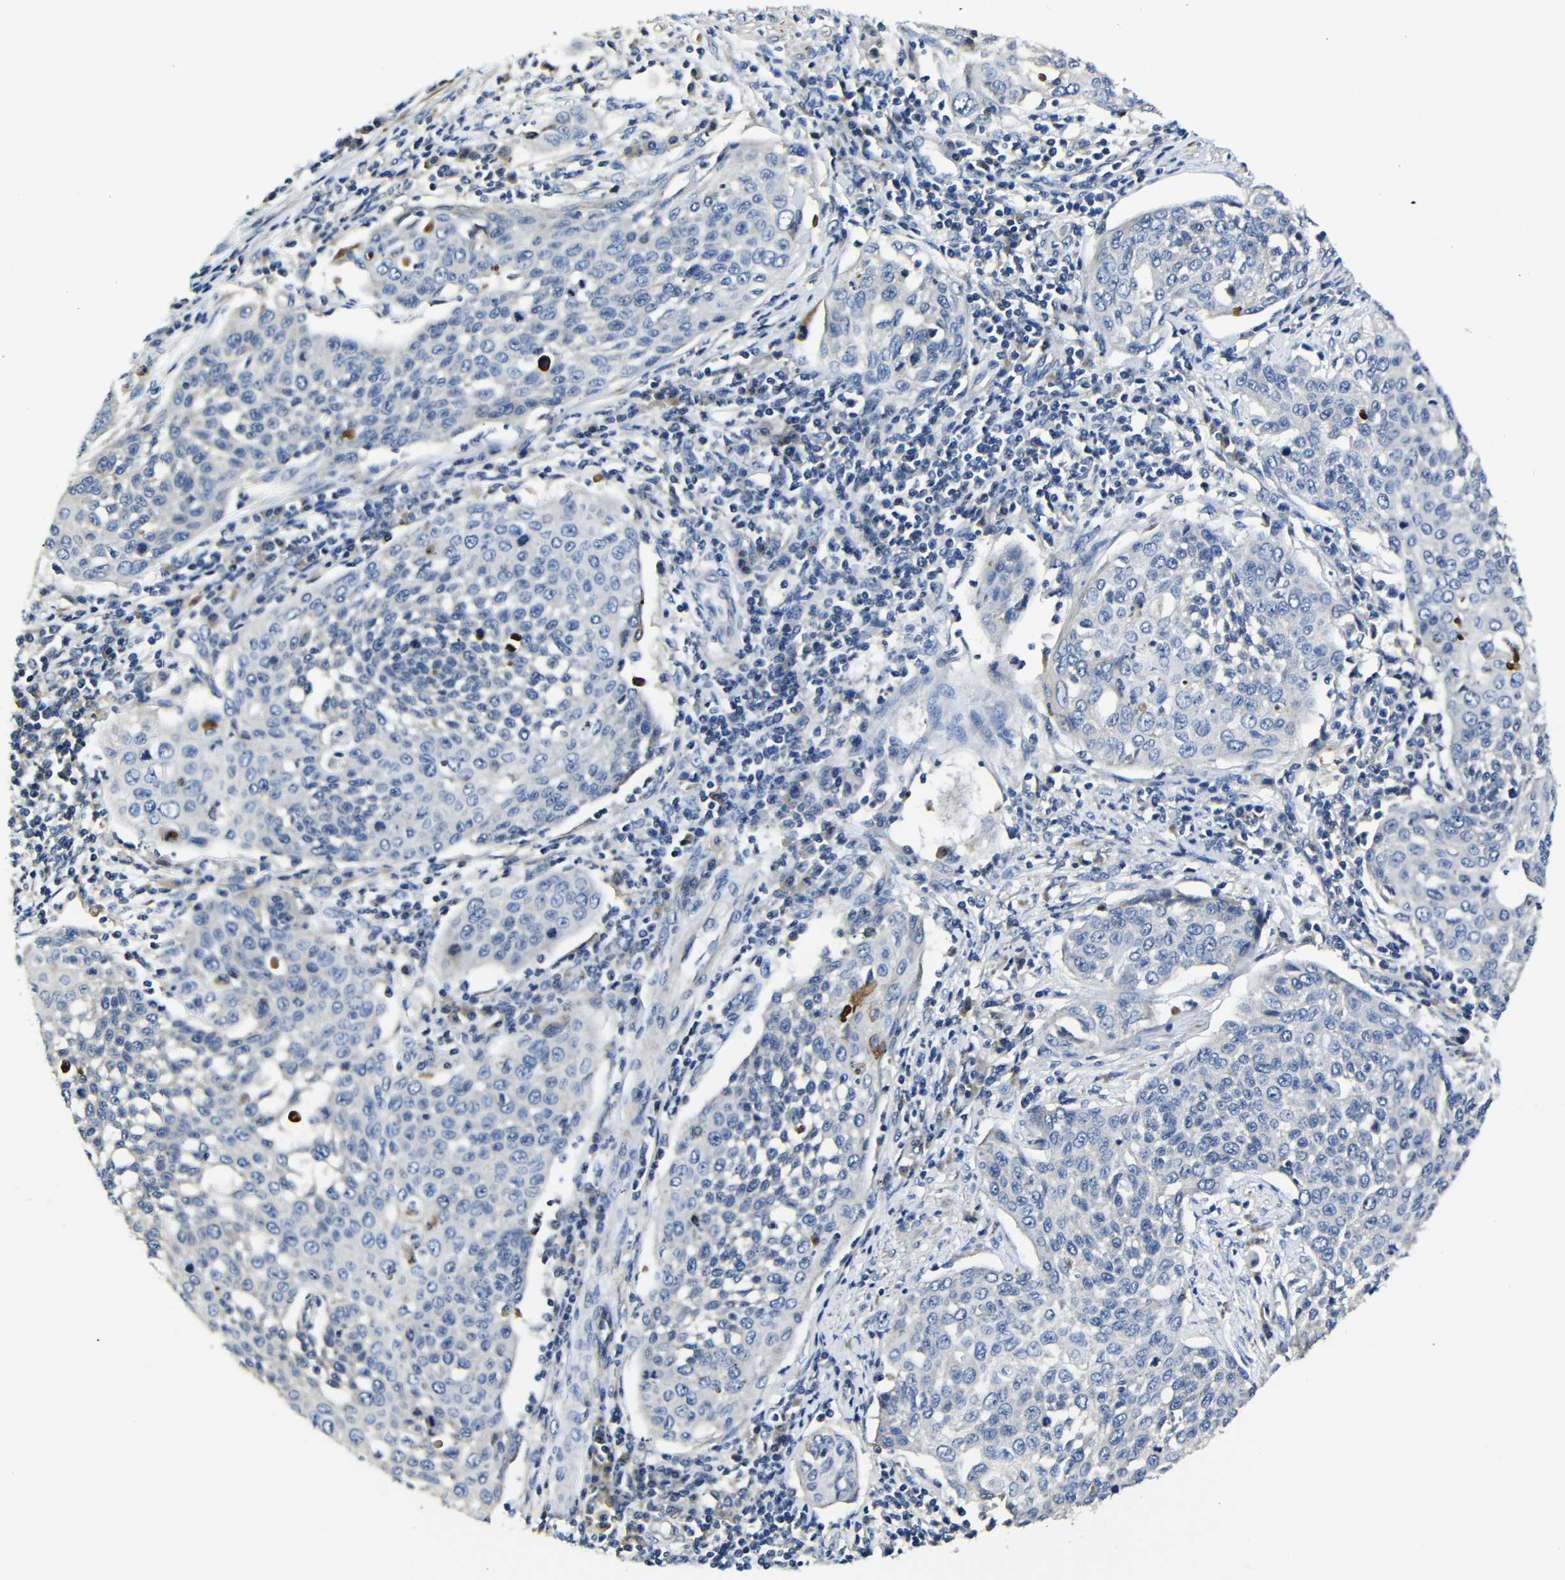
{"staining": {"intensity": "negative", "quantity": "none", "location": "none"}, "tissue": "cervical cancer", "cell_type": "Tumor cells", "image_type": "cancer", "snomed": [{"axis": "morphology", "description": "Squamous cell carcinoma, NOS"}, {"axis": "topography", "description": "Cervix"}], "caption": "The histopathology image shows no significant expression in tumor cells of squamous cell carcinoma (cervical).", "gene": "AFDN", "patient": {"sex": "female", "age": 34}}